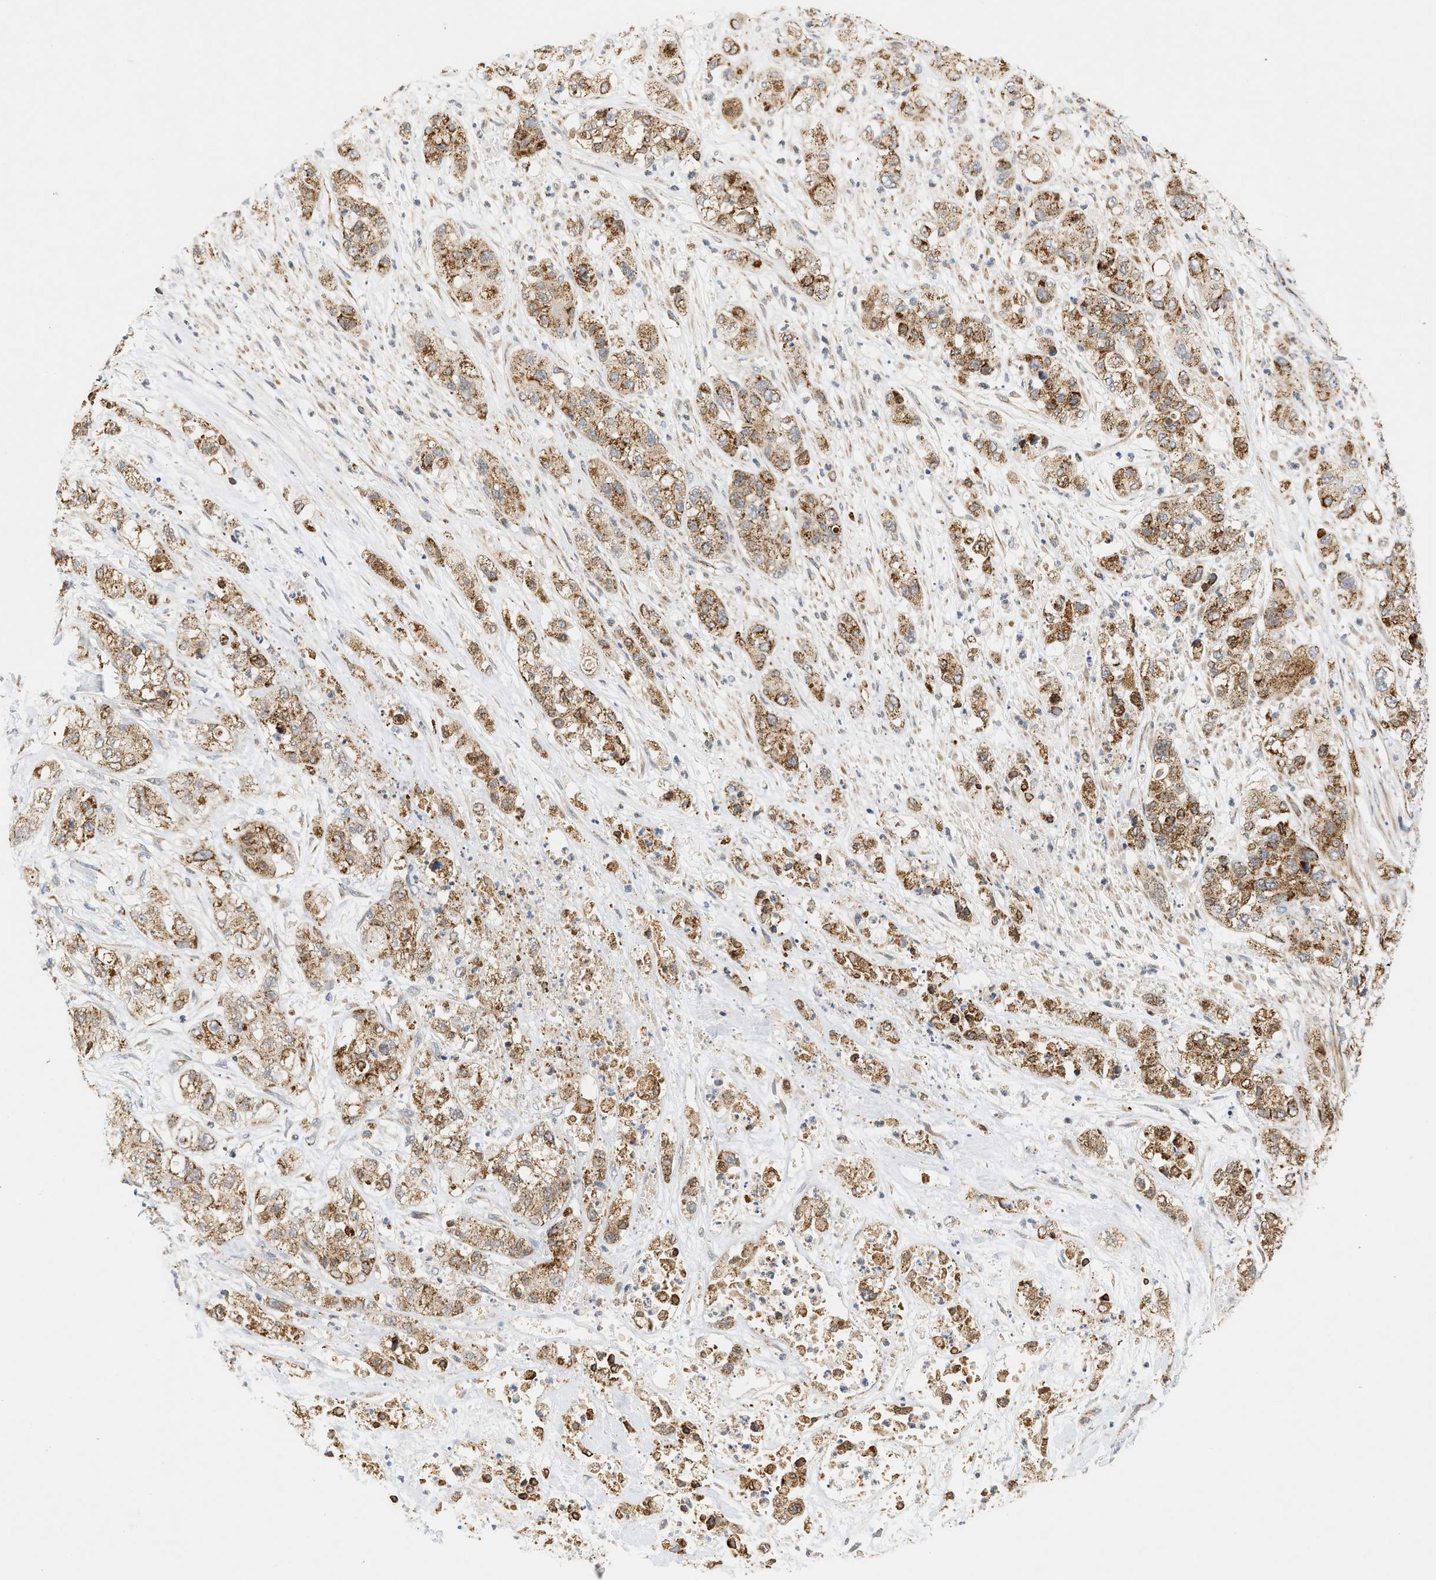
{"staining": {"intensity": "moderate", "quantity": ">75%", "location": "cytoplasmic/membranous"}, "tissue": "pancreatic cancer", "cell_type": "Tumor cells", "image_type": "cancer", "snomed": [{"axis": "morphology", "description": "Adenocarcinoma, NOS"}, {"axis": "topography", "description": "Pancreas"}], "caption": "Immunohistochemical staining of pancreatic cancer reveals medium levels of moderate cytoplasmic/membranous protein expression in about >75% of tumor cells.", "gene": "MCU", "patient": {"sex": "female", "age": 78}}